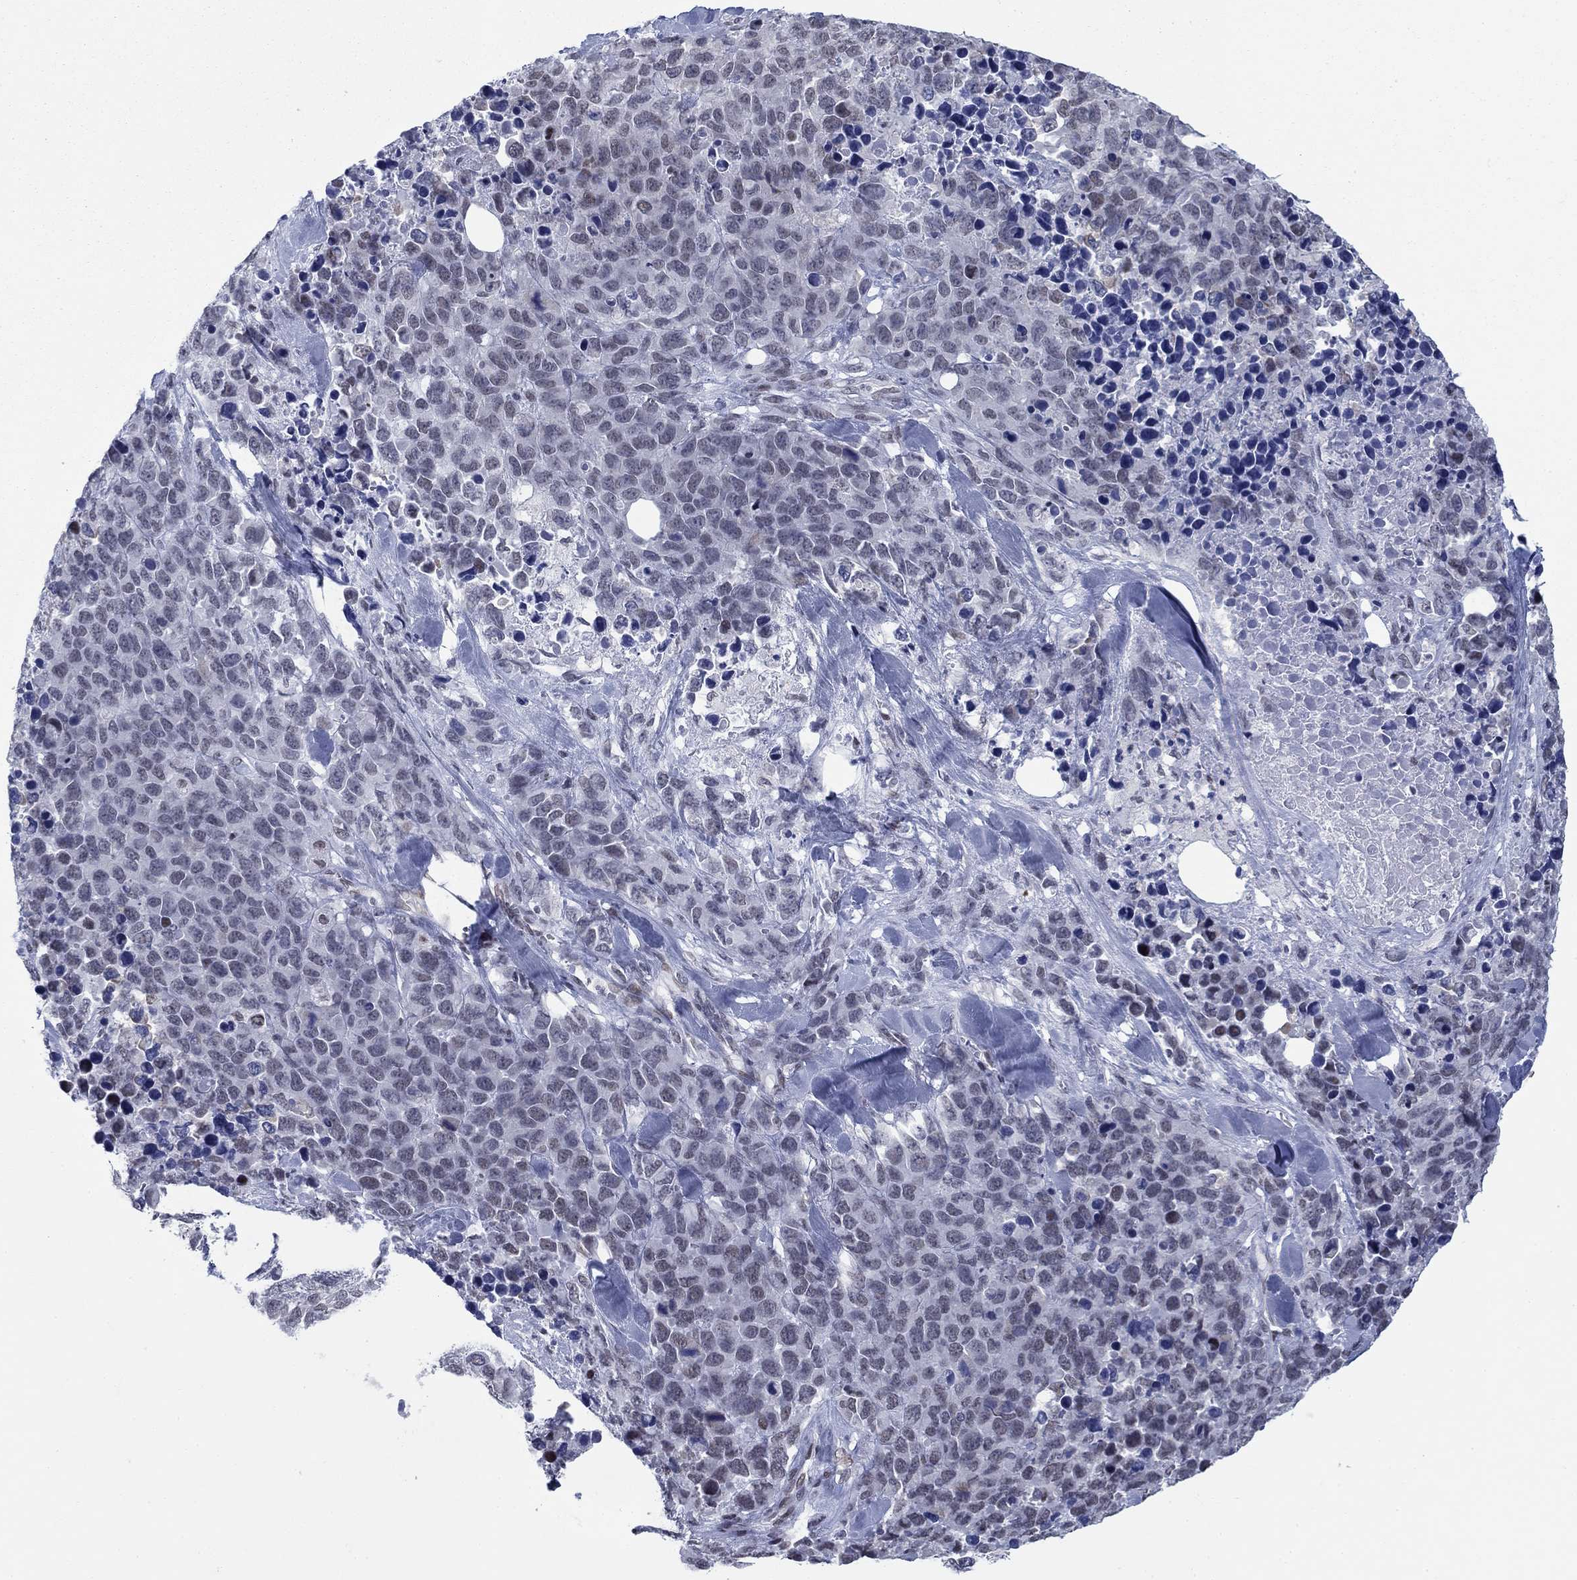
{"staining": {"intensity": "negative", "quantity": "none", "location": "none"}, "tissue": "melanoma", "cell_type": "Tumor cells", "image_type": "cancer", "snomed": [{"axis": "morphology", "description": "Malignant melanoma, Metastatic site"}, {"axis": "topography", "description": "Skin"}], "caption": "Micrograph shows no protein expression in tumor cells of melanoma tissue.", "gene": "NPAS3", "patient": {"sex": "male", "age": 84}}